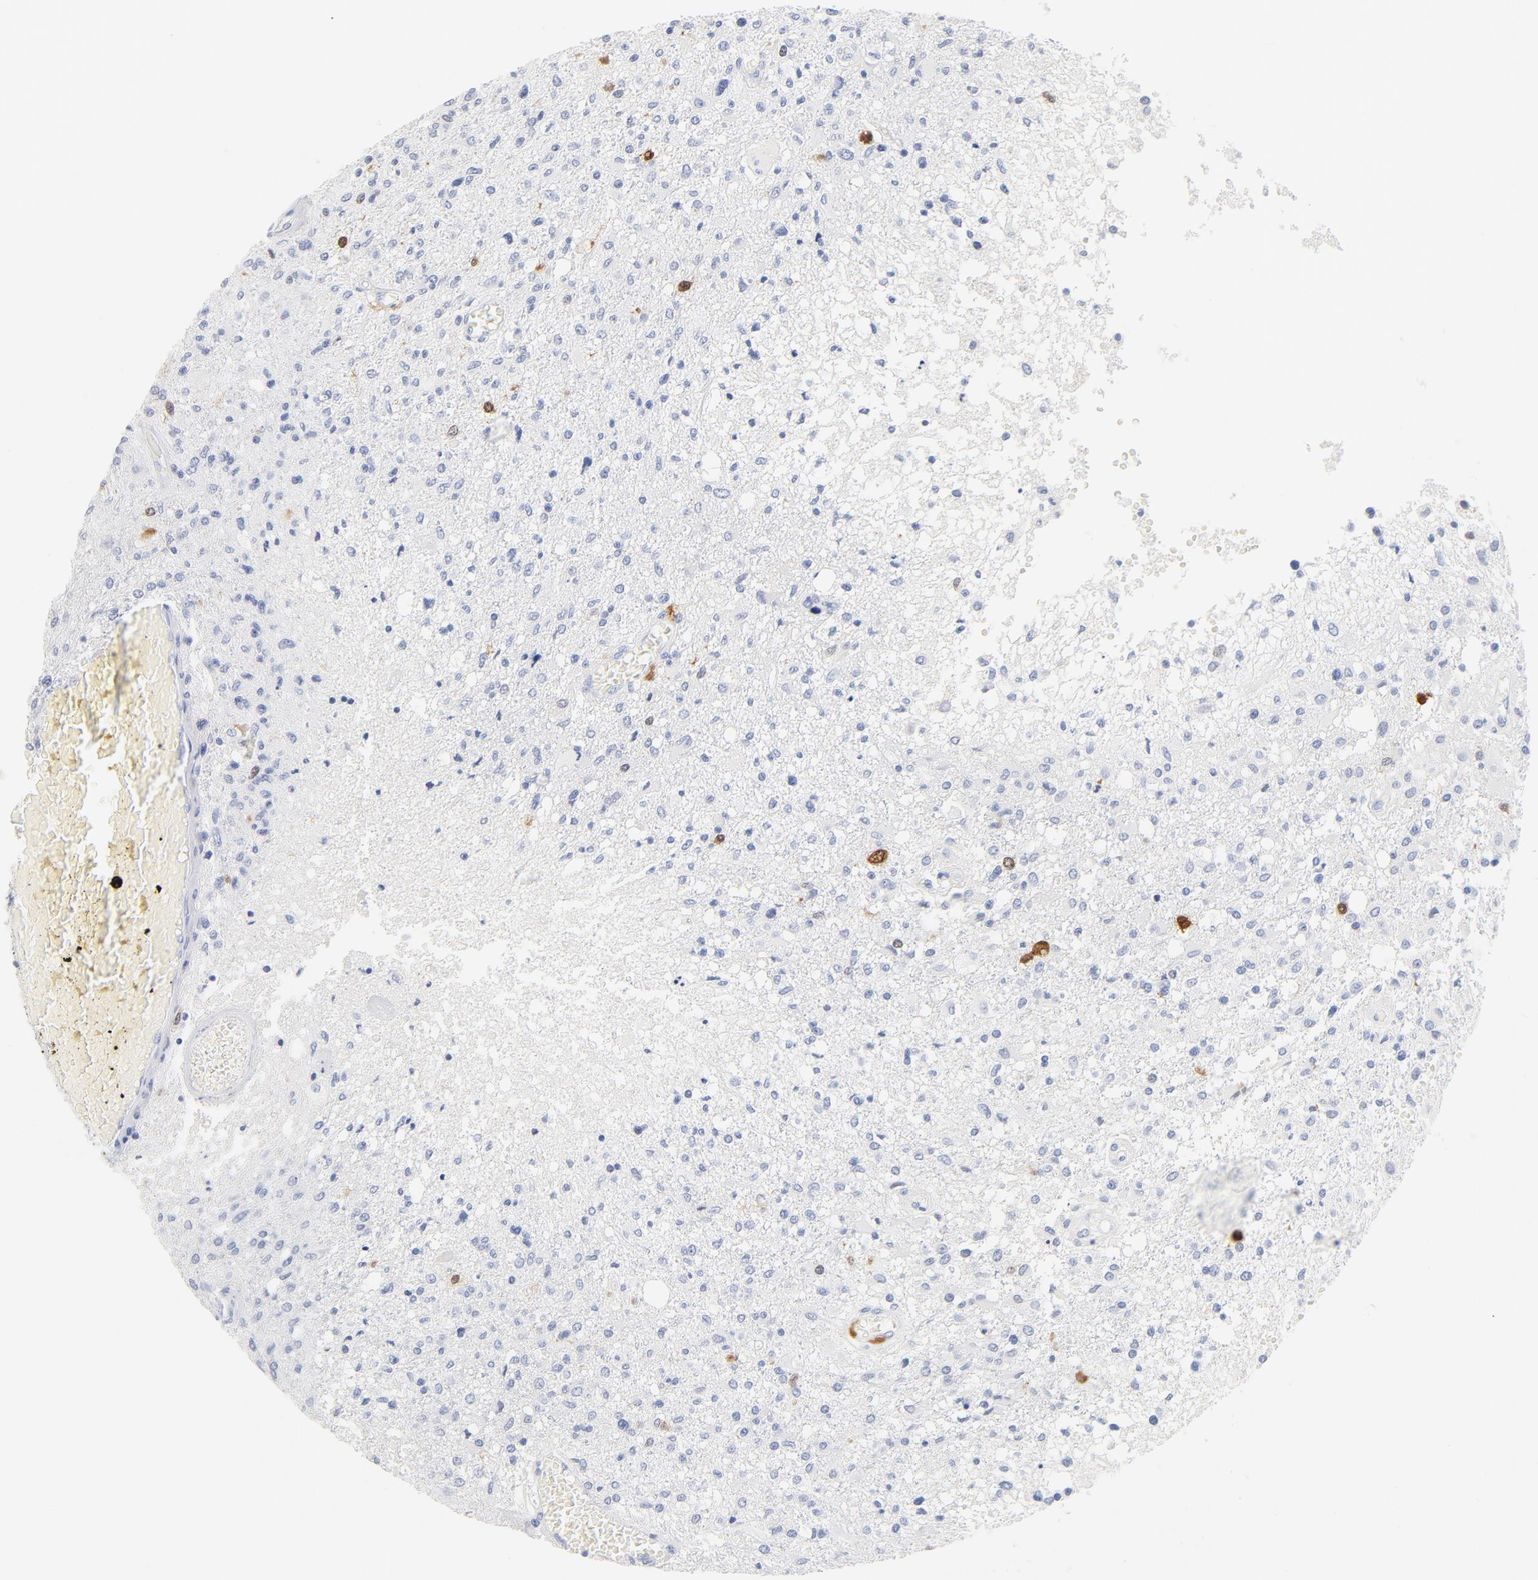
{"staining": {"intensity": "strong", "quantity": "<25%", "location": "nuclear"}, "tissue": "glioma", "cell_type": "Tumor cells", "image_type": "cancer", "snomed": [{"axis": "morphology", "description": "Glioma, malignant, High grade"}, {"axis": "topography", "description": "Cerebral cortex"}], "caption": "A medium amount of strong nuclear staining is seen in approximately <25% of tumor cells in glioma tissue.", "gene": "CDC20", "patient": {"sex": "male", "age": 76}}